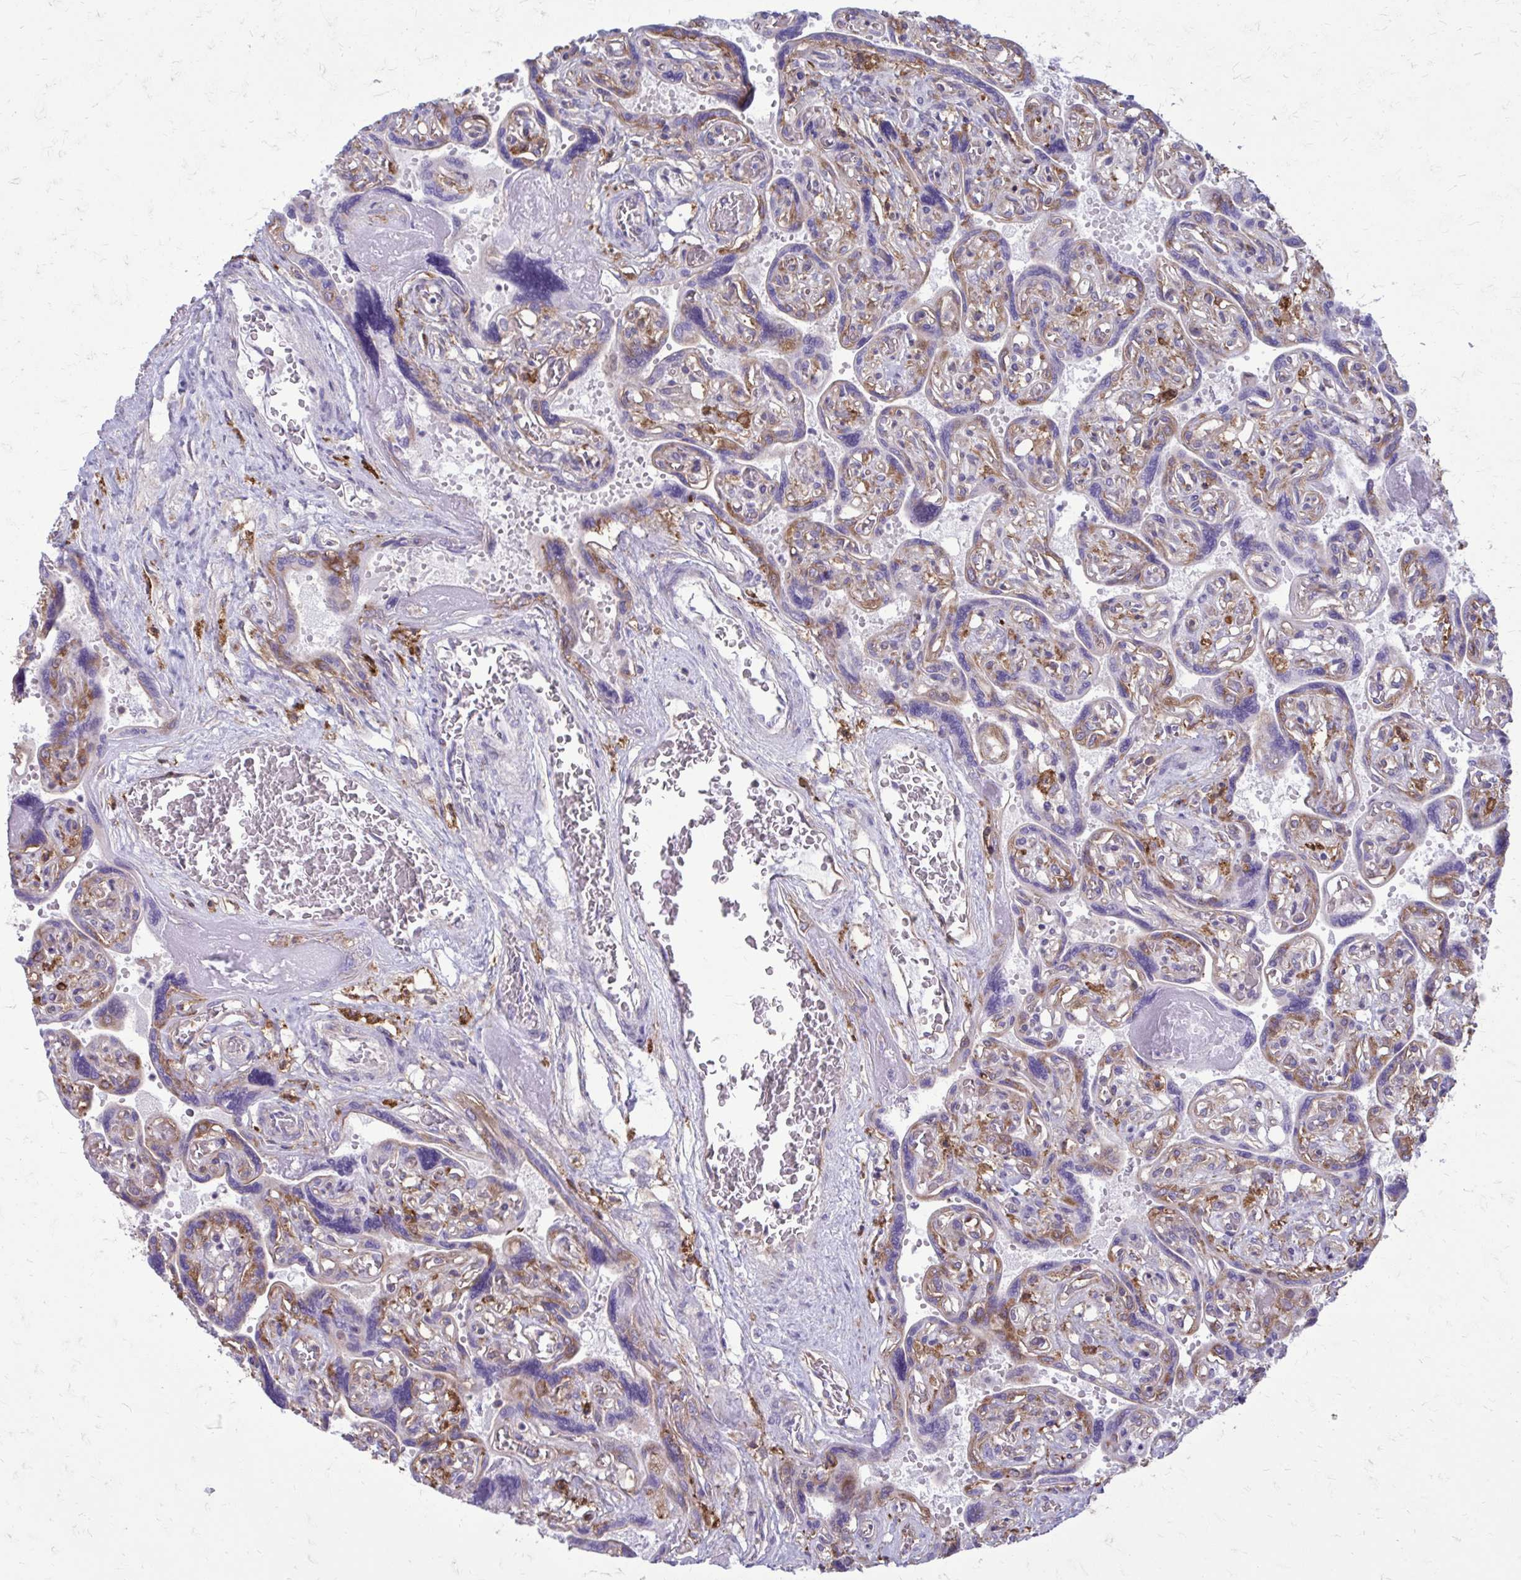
{"staining": {"intensity": "negative", "quantity": "none", "location": "none"}, "tissue": "placenta", "cell_type": "Decidual cells", "image_type": "normal", "snomed": [{"axis": "morphology", "description": "Normal tissue, NOS"}, {"axis": "topography", "description": "Placenta"}], "caption": "Immunohistochemistry image of benign human placenta stained for a protein (brown), which exhibits no positivity in decidual cells. (Brightfield microscopy of DAB IHC at high magnification).", "gene": "CLTA", "patient": {"sex": "female", "age": 32}}